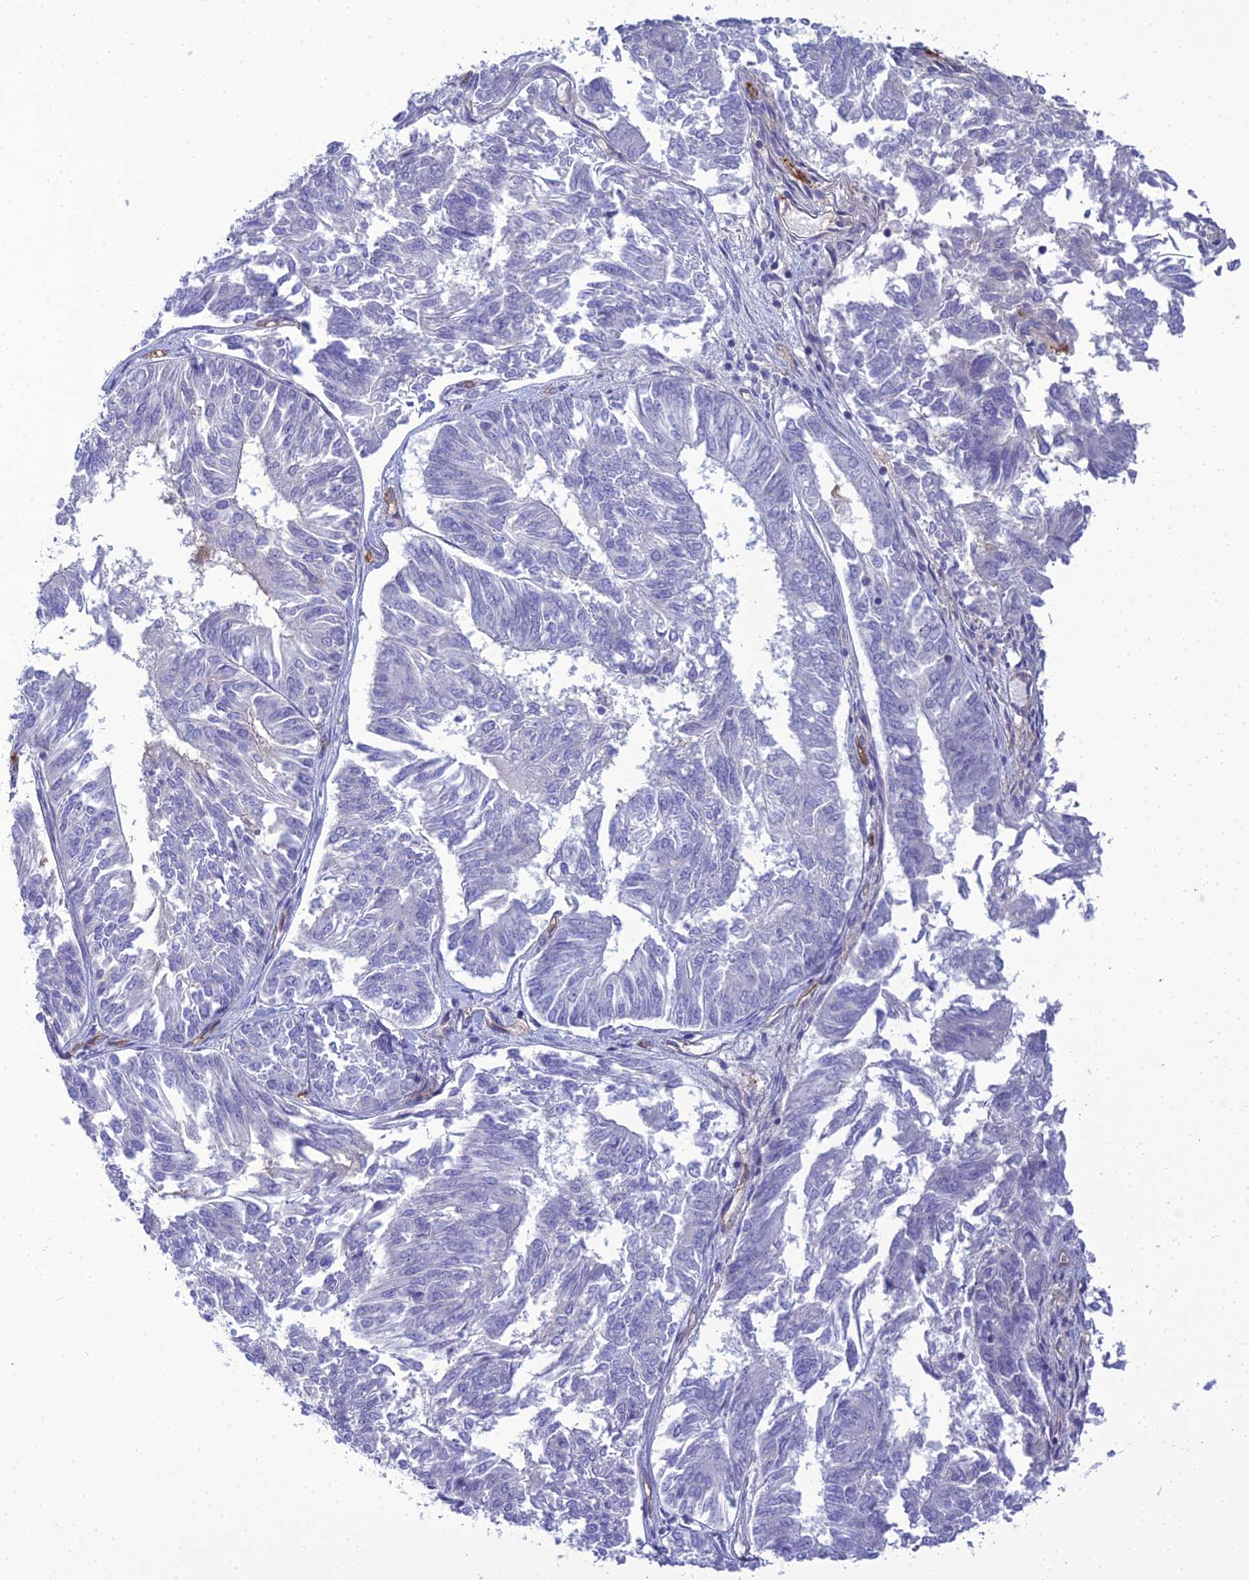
{"staining": {"intensity": "weak", "quantity": "<25%", "location": "cytoplasmic/membranous"}, "tissue": "endometrial cancer", "cell_type": "Tumor cells", "image_type": "cancer", "snomed": [{"axis": "morphology", "description": "Adenocarcinoma, NOS"}, {"axis": "topography", "description": "Endometrium"}], "caption": "High power microscopy histopathology image of an immunohistochemistry (IHC) image of adenocarcinoma (endometrial), revealing no significant expression in tumor cells. (Brightfield microscopy of DAB immunohistochemistry (IHC) at high magnification).", "gene": "ACE", "patient": {"sex": "female", "age": 58}}